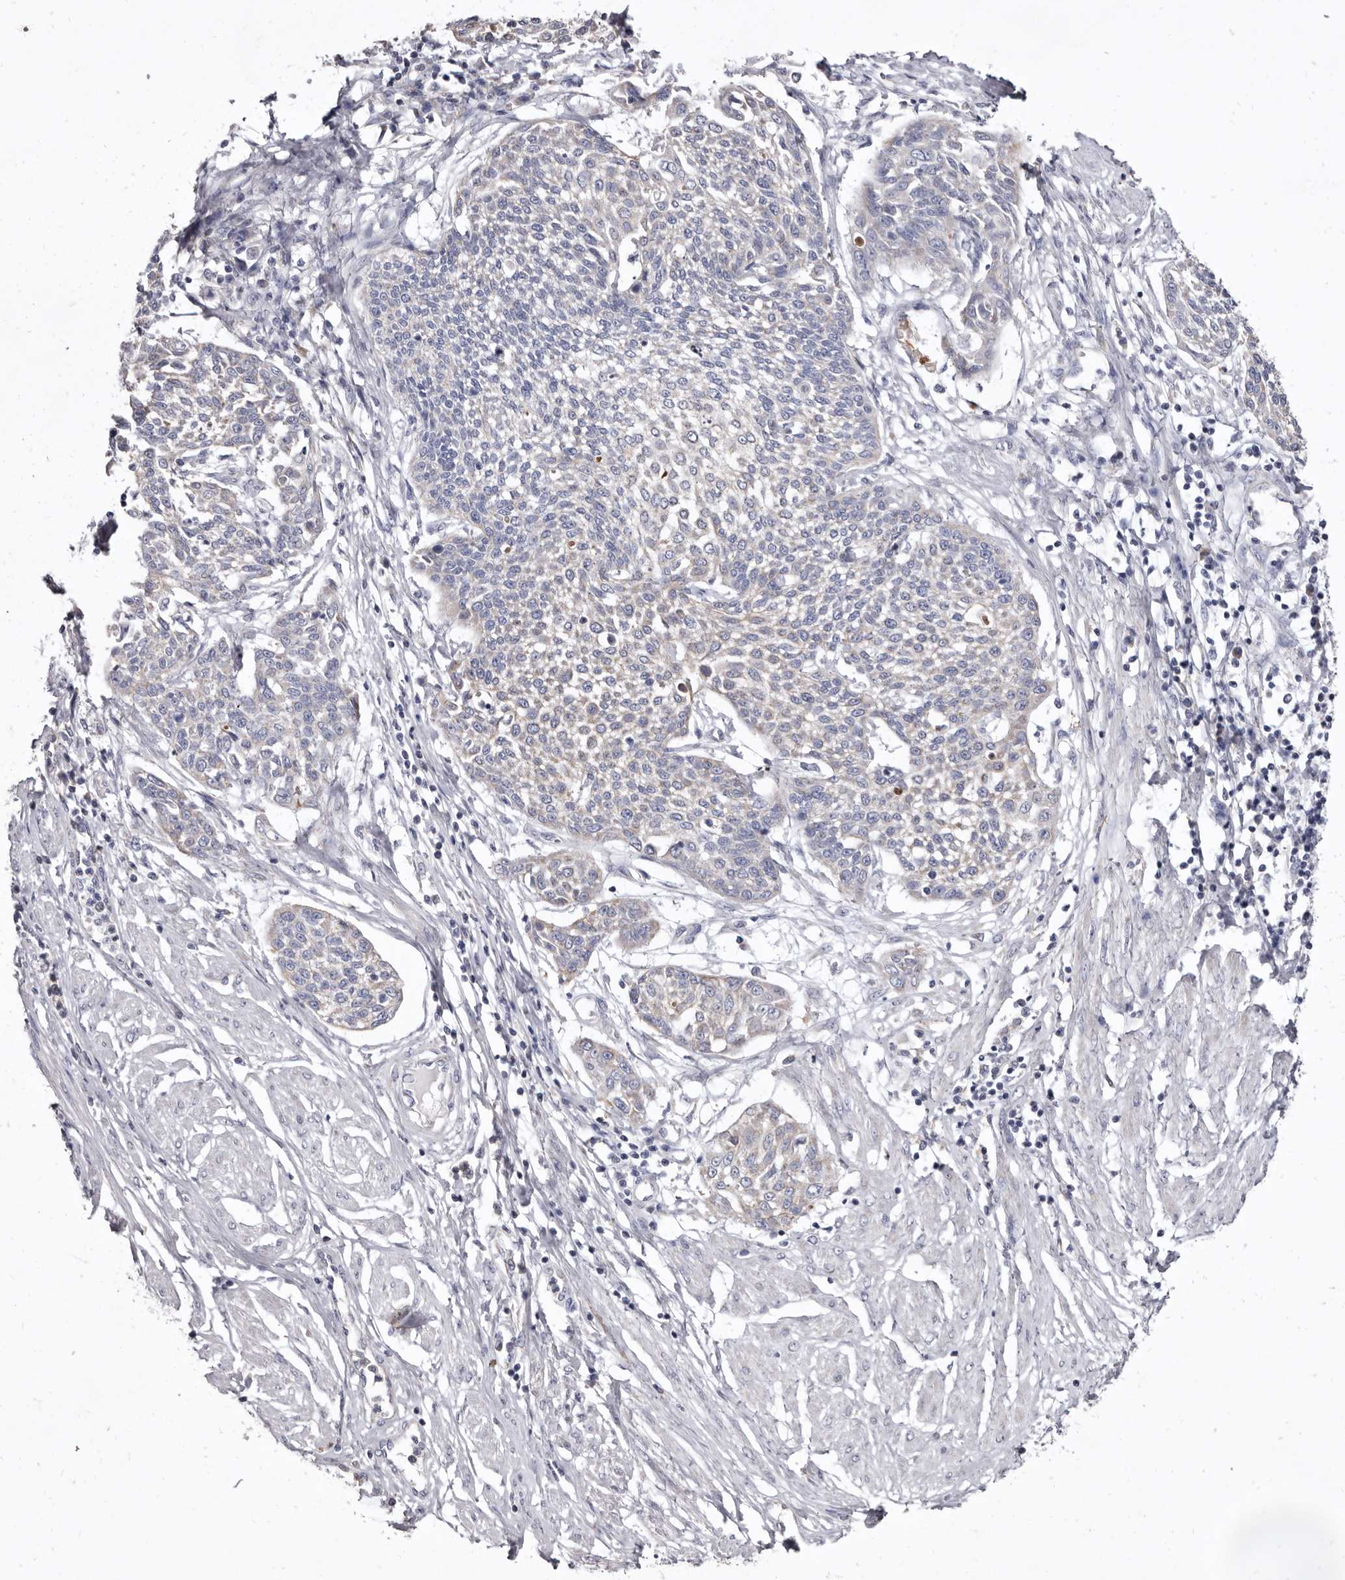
{"staining": {"intensity": "negative", "quantity": "none", "location": "none"}, "tissue": "cervical cancer", "cell_type": "Tumor cells", "image_type": "cancer", "snomed": [{"axis": "morphology", "description": "Squamous cell carcinoma, NOS"}, {"axis": "topography", "description": "Cervix"}], "caption": "This is a histopathology image of immunohistochemistry (IHC) staining of cervical cancer, which shows no positivity in tumor cells.", "gene": "CYP2E1", "patient": {"sex": "female", "age": 34}}